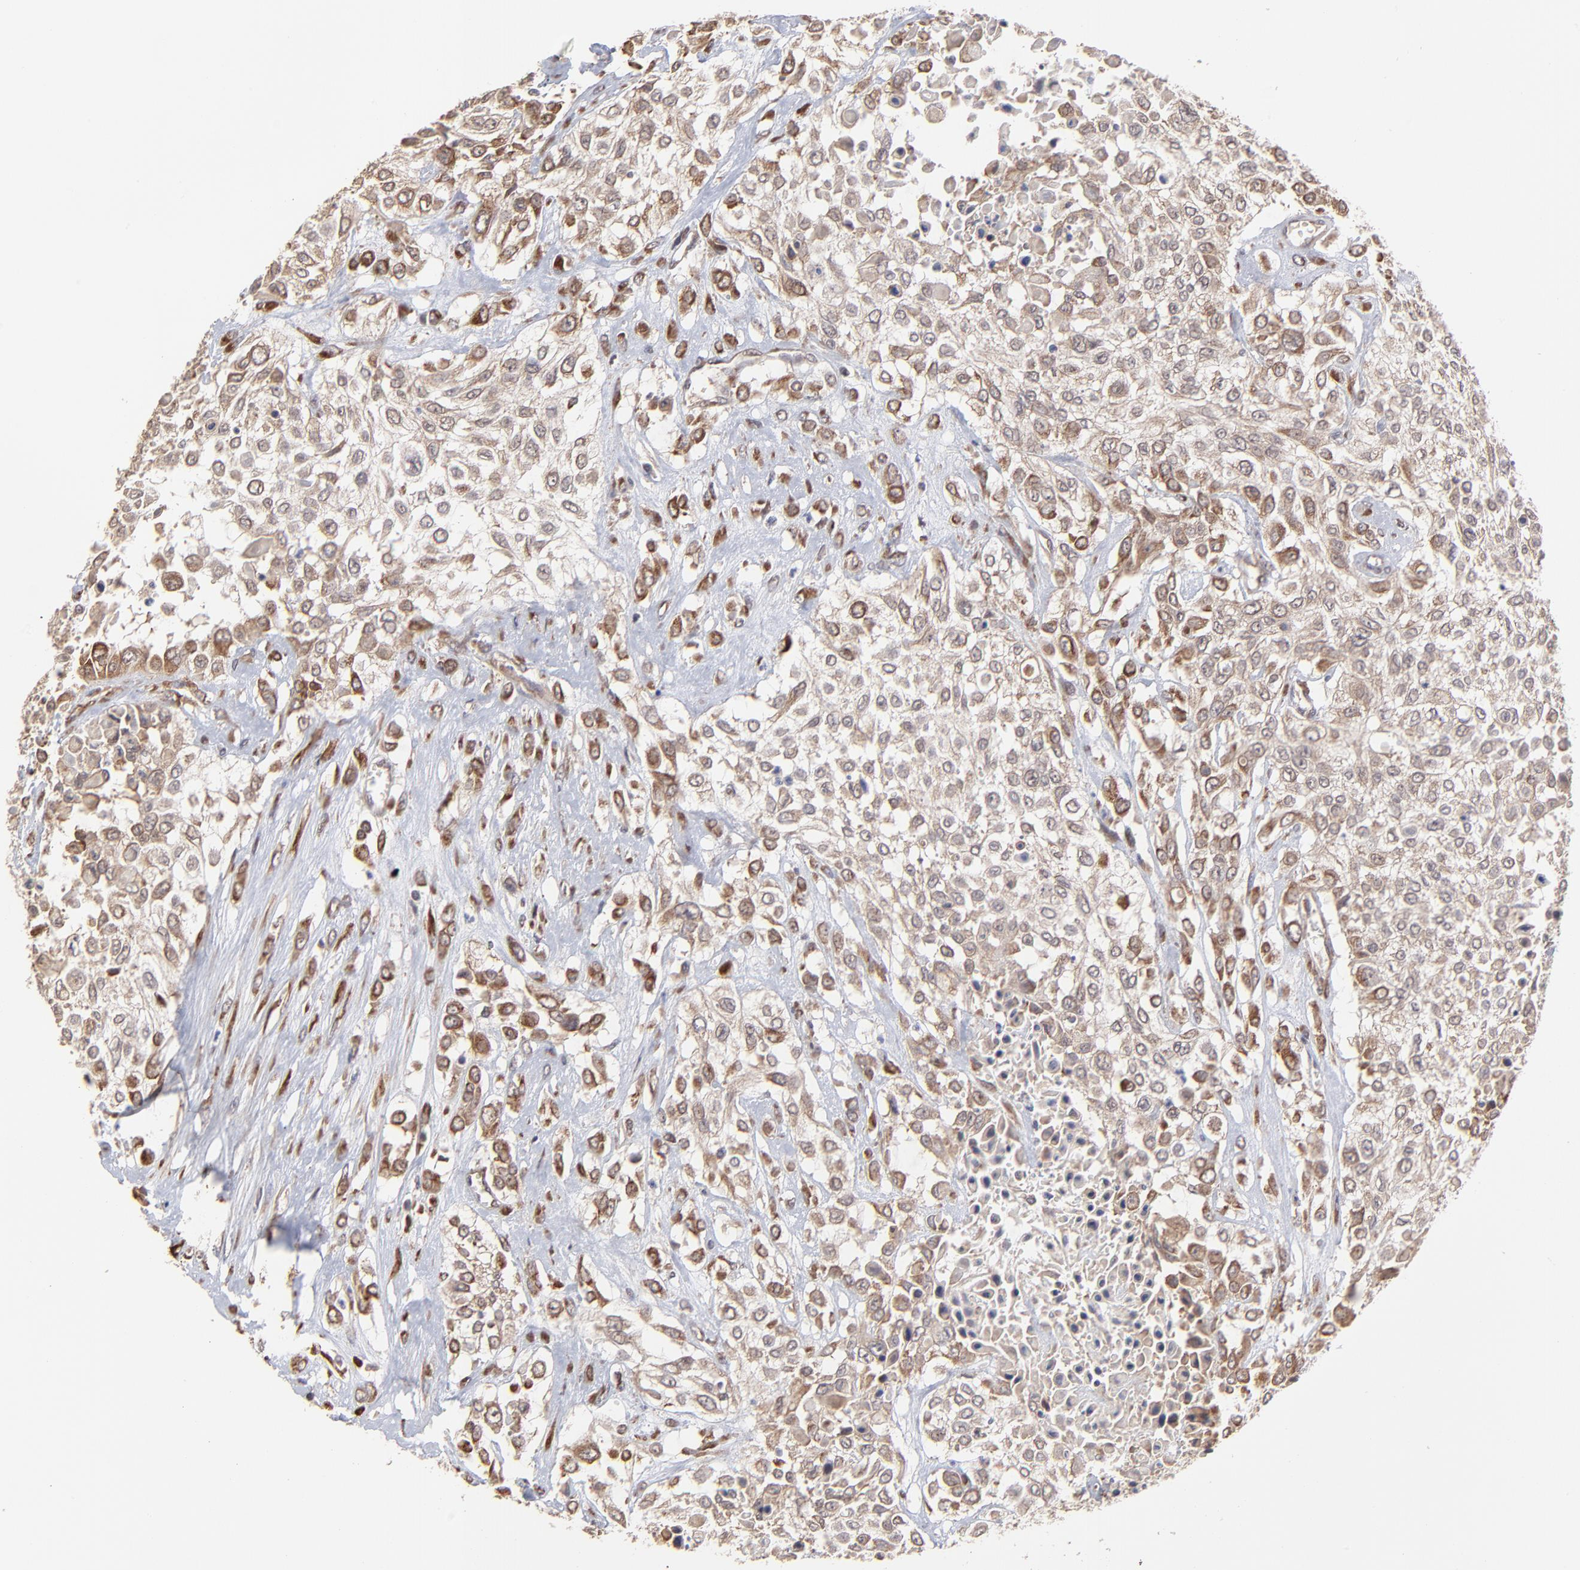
{"staining": {"intensity": "weak", "quantity": ">75%", "location": "cytoplasmic/membranous"}, "tissue": "urothelial cancer", "cell_type": "Tumor cells", "image_type": "cancer", "snomed": [{"axis": "morphology", "description": "Urothelial carcinoma, High grade"}, {"axis": "topography", "description": "Urinary bladder"}], "caption": "The immunohistochemical stain shows weak cytoplasmic/membranous staining in tumor cells of urothelial cancer tissue.", "gene": "CHL1", "patient": {"sex": "male", "age": 57}}